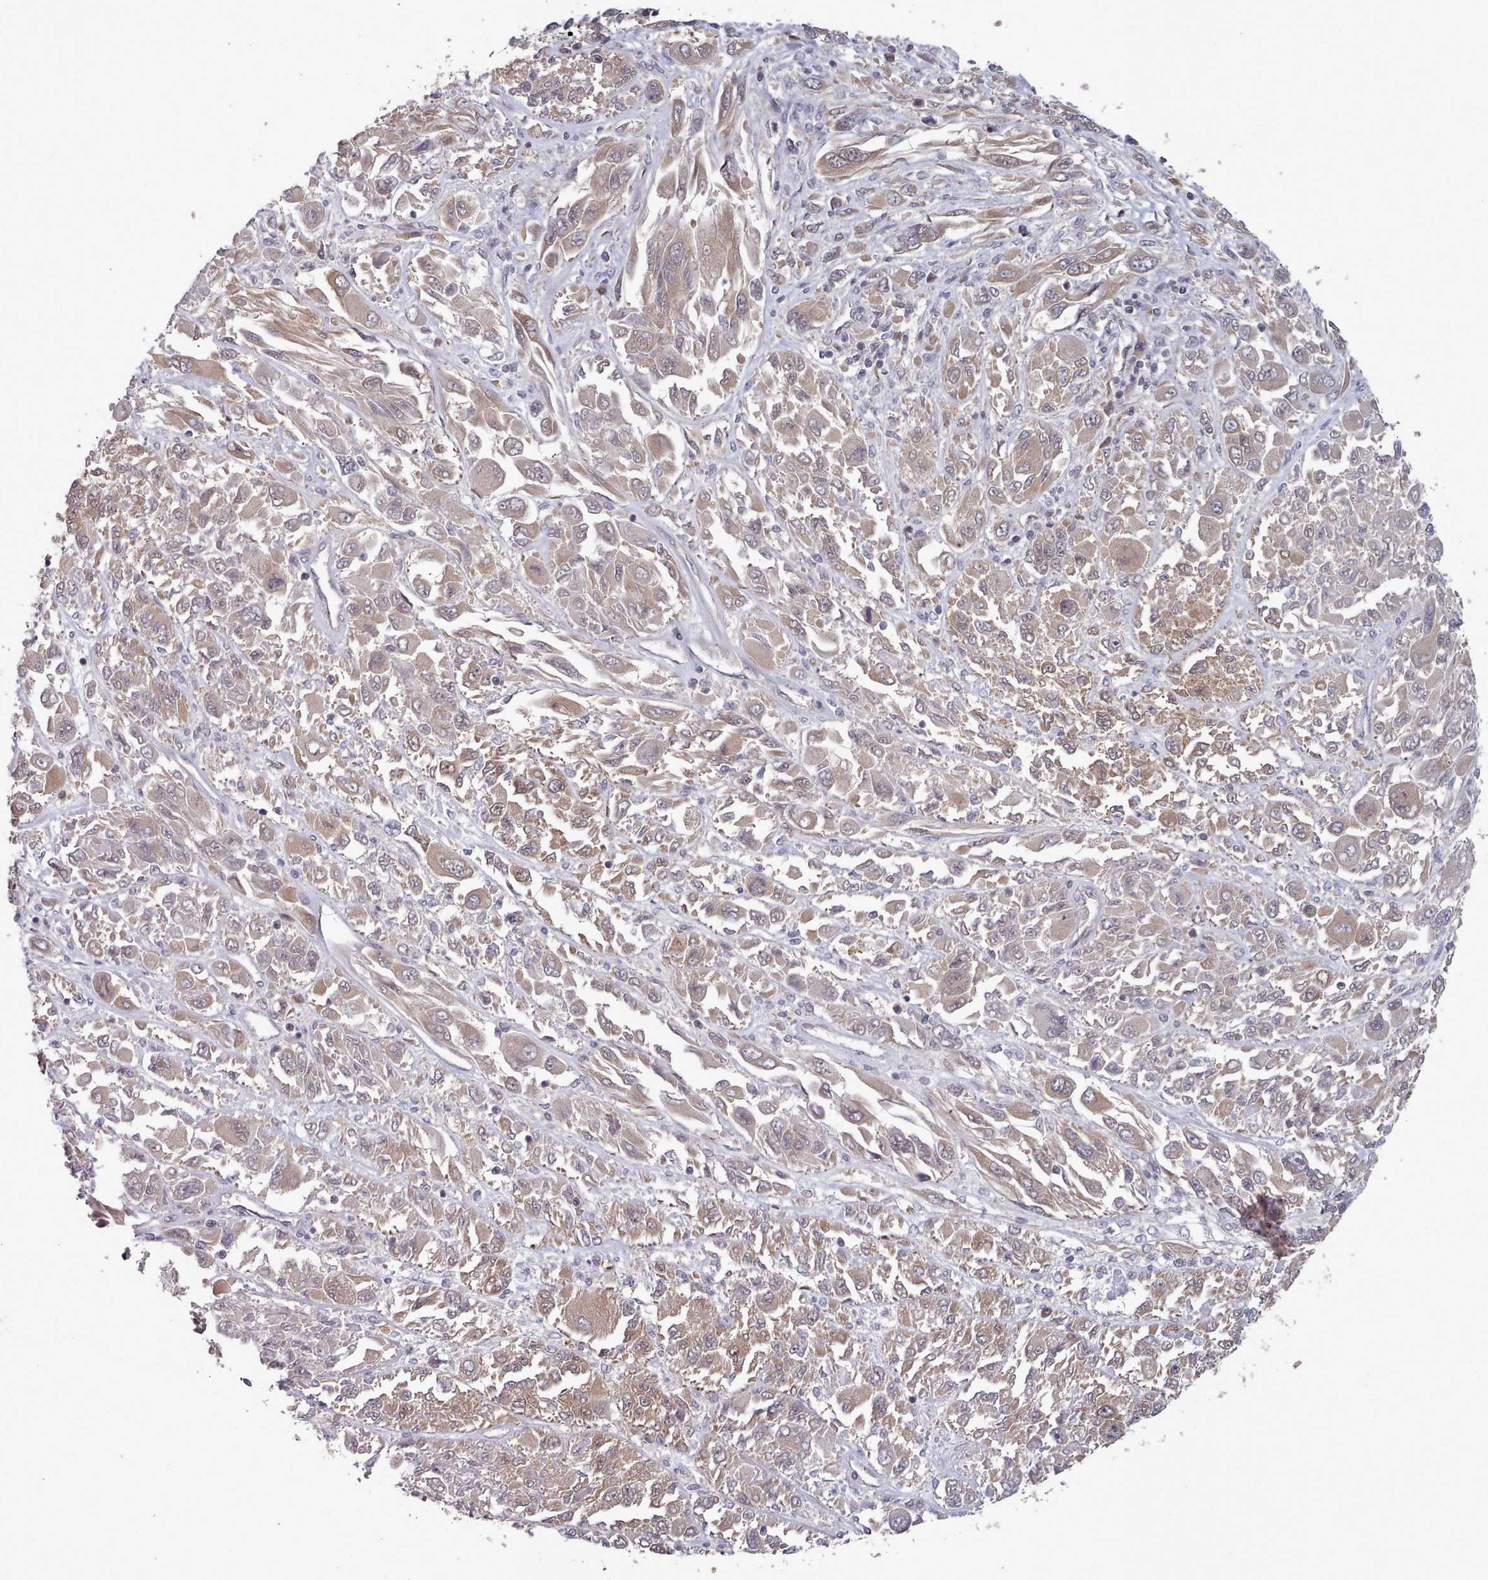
{"staining": {"intensity": "weak", "quantity": ">75%", "location": "cytoplasmic/membranous"}, "tissue": "melanoma", "cell_type": "Tumor cells", "image_type": "cancer", "snomed": [{"axis": "morphology", "description": "Malignant melanoma, NOS"}, {"axis": "topography", "description": "Skin"}], "caption": "A brown stain shows weak cytoplasmic/membranous staining of a protein in human melanoma tumor cells.", "gene": "HYAL3", "patient": {"sex": "female", "age": 91}}